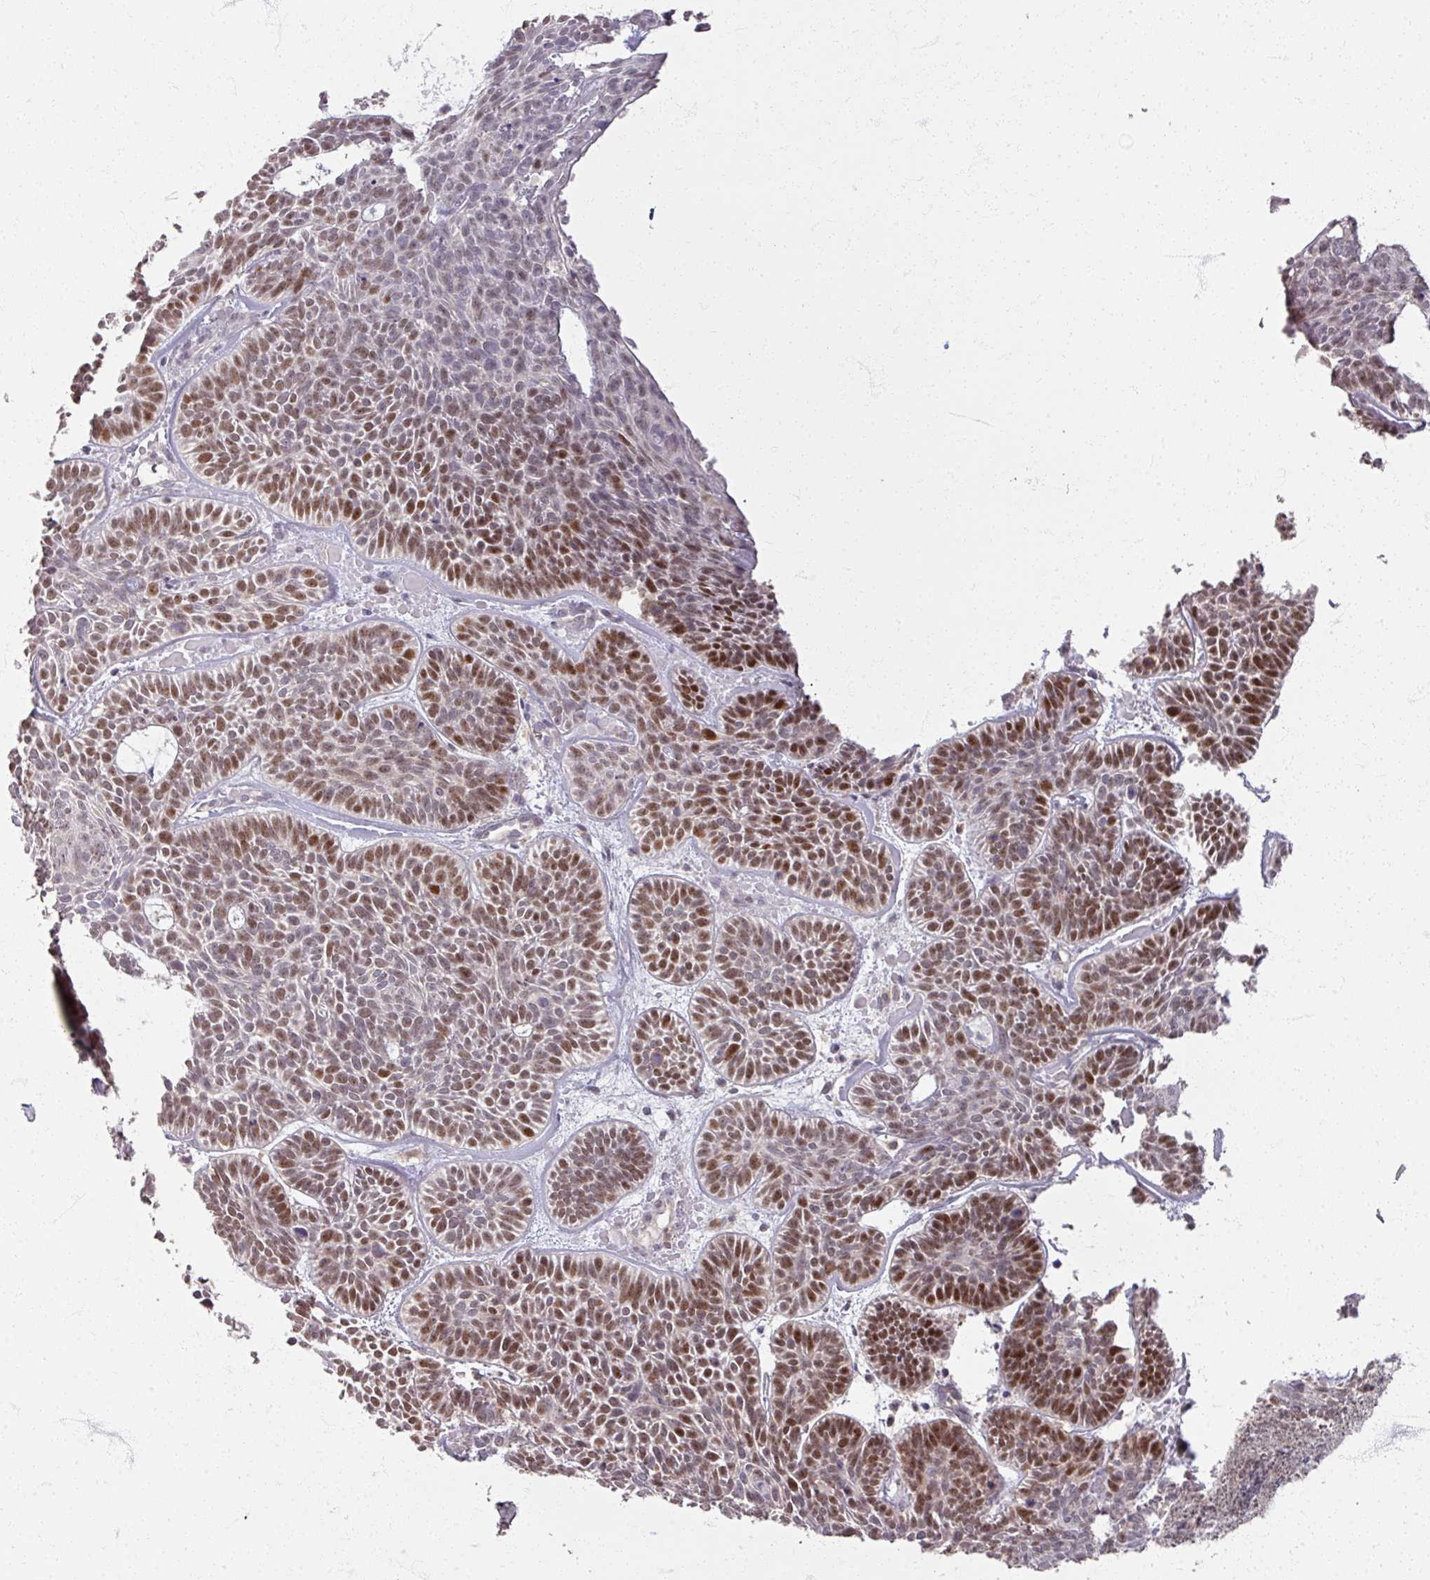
{"staining": {"intensity": "moderate", "quantity": "25%-75%", "location": "nuclear"}, "tissue": "skin cancer", "cell_type": "Tumor cells", "image_type": "cancer", "snomed": [{"axis": "morphology", "description": "Basal cell carcinoma"}, {"axis": "topography", "description": "Skin"}], "caption": "Immunohistochemistry (IHC) staining of basal cell carcinoma (skin), which demonstrates medium levels of moderate nuclear positivity in approximately 25%-75% of tumor cells indicating moderate nuclear protein staining. The staining was performed using DAB (brown) for protein detection and nuclei were counterstained in hematoxylin (blue).", "gene": "SOX11", "patient": {"sex": "male", "age": 85}}